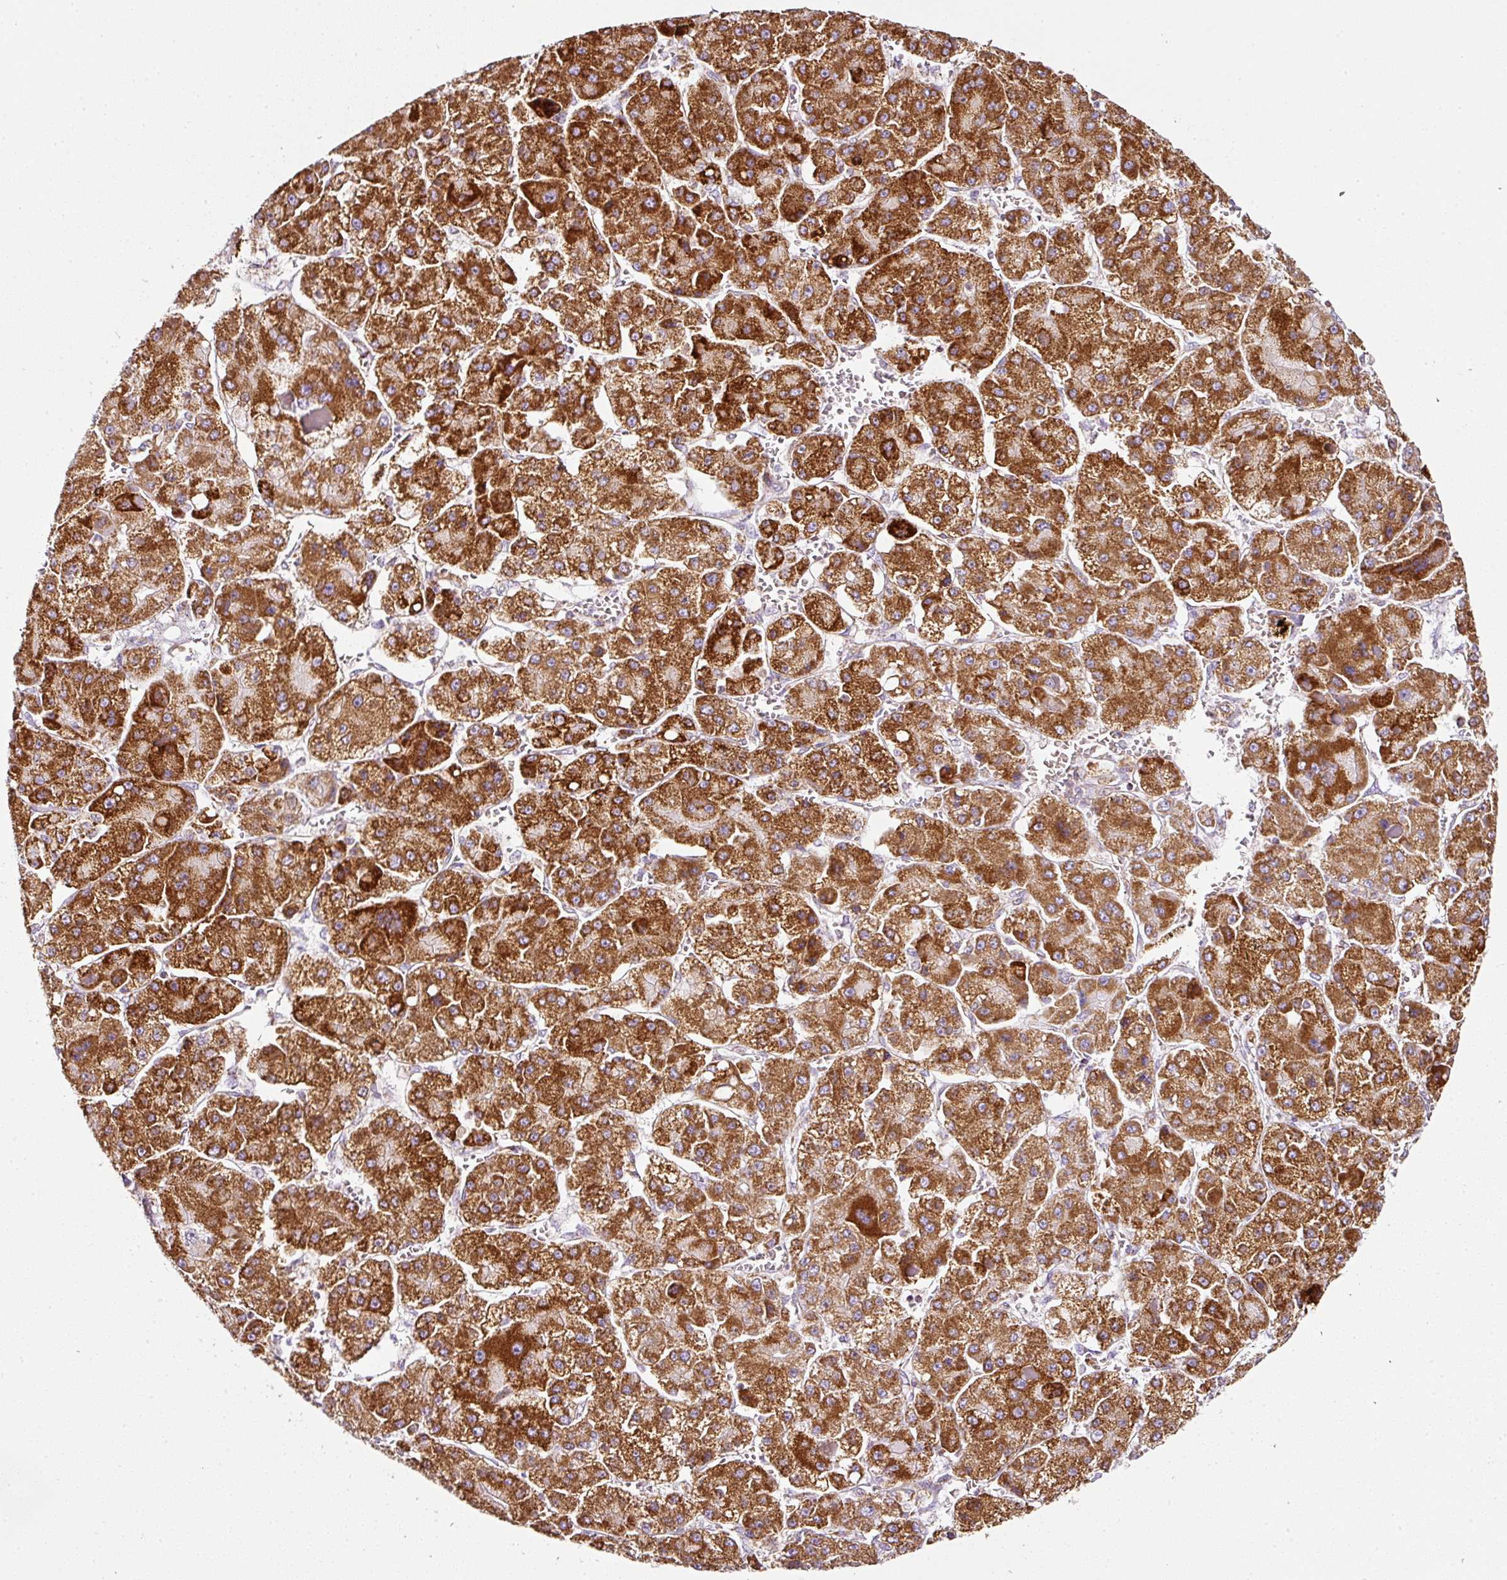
{"staining": {"intensity": "strong", "quantity": ">75%", "location": "cytoplasmic/membranous"}, "tissue": "liver cancer", "cell_type": "Tumor cells", "image_type": "cancer", "snomed": [{"axis": "morphology", "description": "Carcinoma, Hepatocellular, NOS"}, {"axis": "topography", "description": "Liver"}], "caption": "IHC photomicrograph of neoplastic tissue: human liver cancer stained using immunohistochemistry demonstrates high levels of strong protein expression localized specifically in the cytoplasmic/membranous of tumor cells, appearing as a cytoplasmic/membranous brown color.", "gene": "SDHA", "patient": {"sex": "female", "age": 73}}